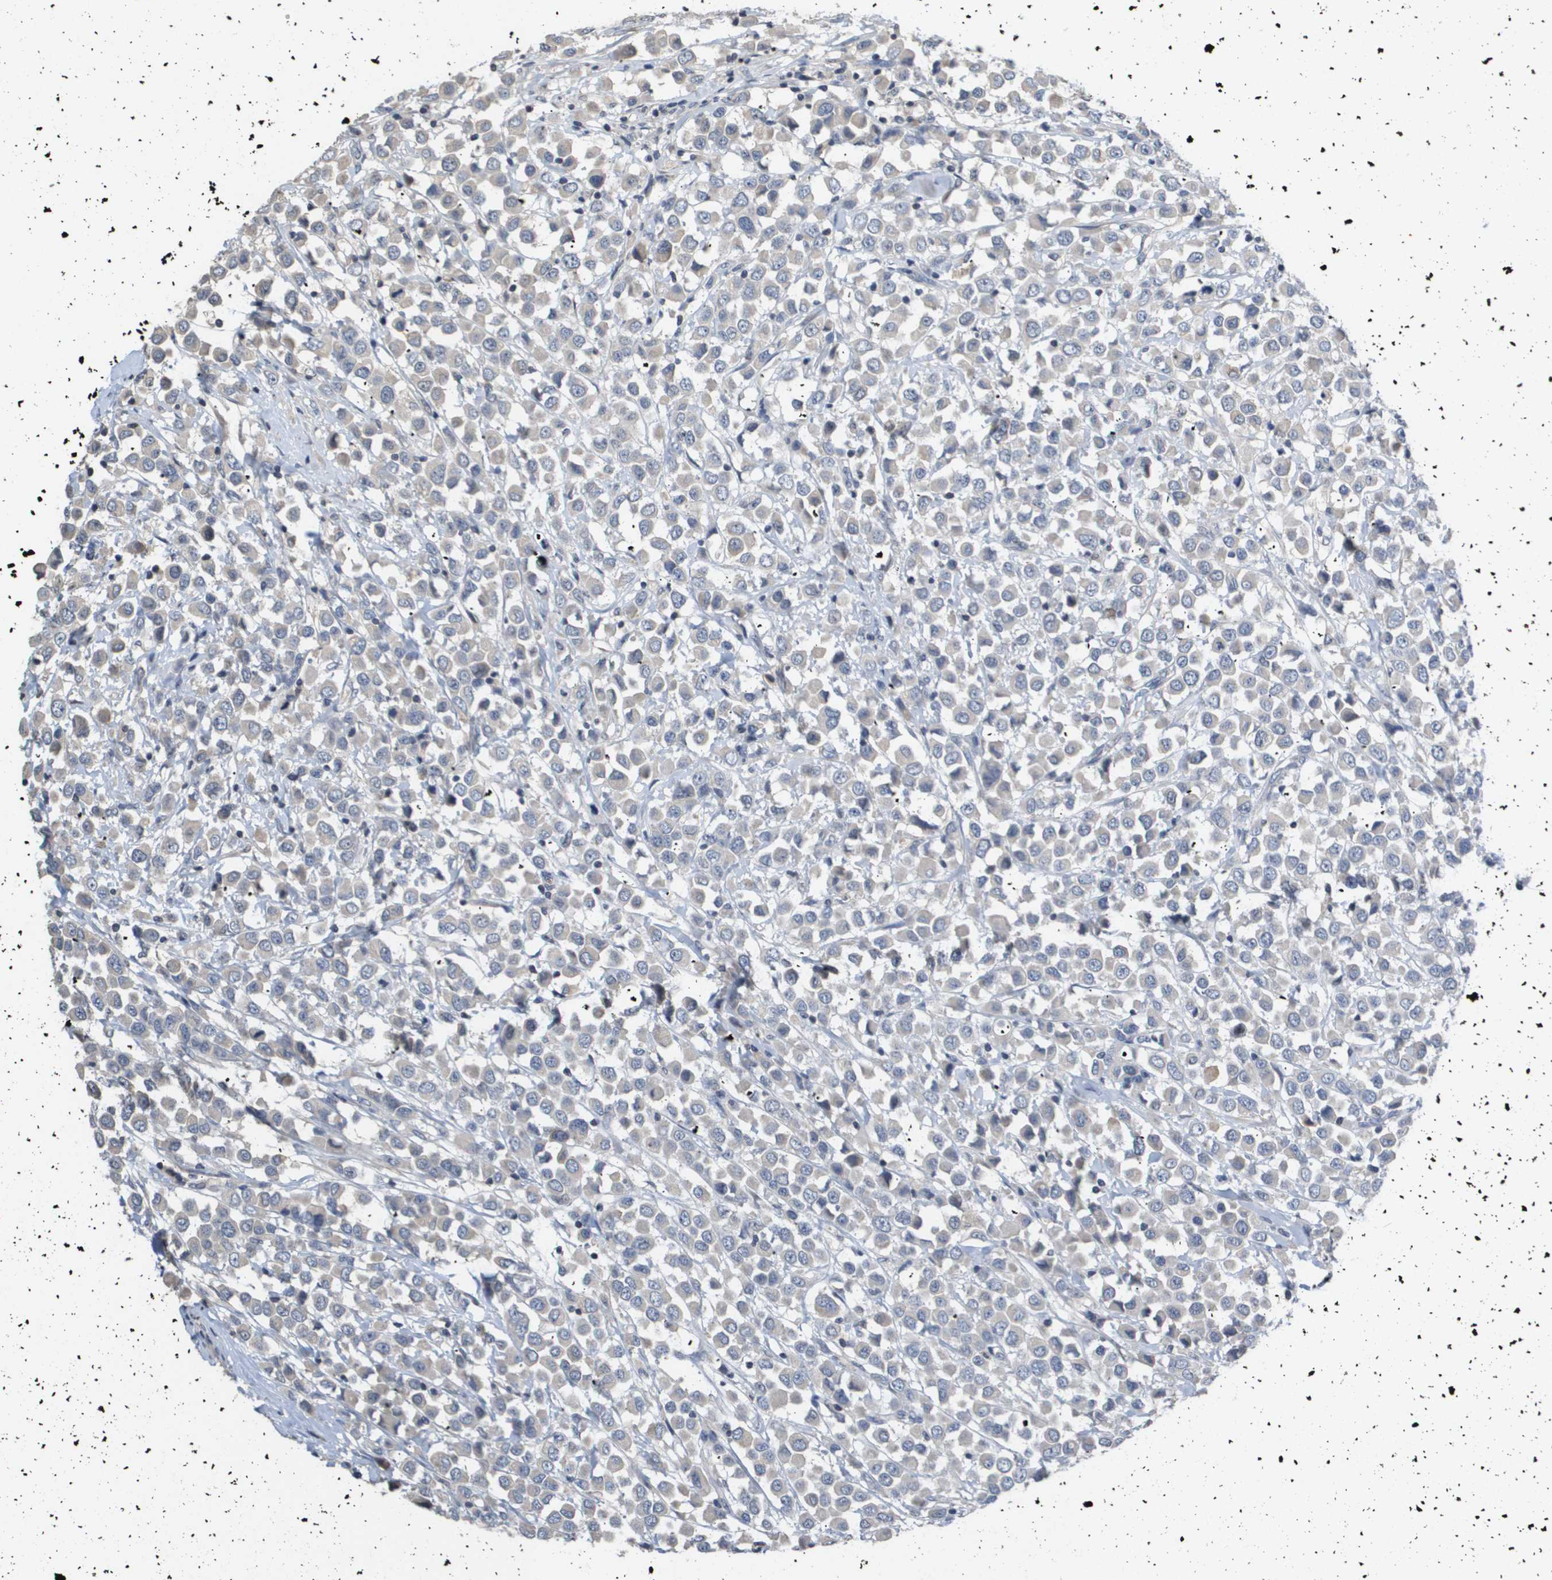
{"staining": {"intensity": "weak", "quantity": "<25%", "location": "cytoplasmic/membranous"}, "tissue": "breast cancer", "cell_type": "Tumor cells", "image_type": "cancer", "snomed": [{"axis": "morphology", "description": "Duct carcinoma"}, {"axis": "topography", "description": "Breast"}], "caption": "Breast invasive ductal carcinoma stained for a protein using immunohistochemistry displays no expression tumor cells.", "gene": "CAPN11", "patient": {"sex": "female", "age": 61}}